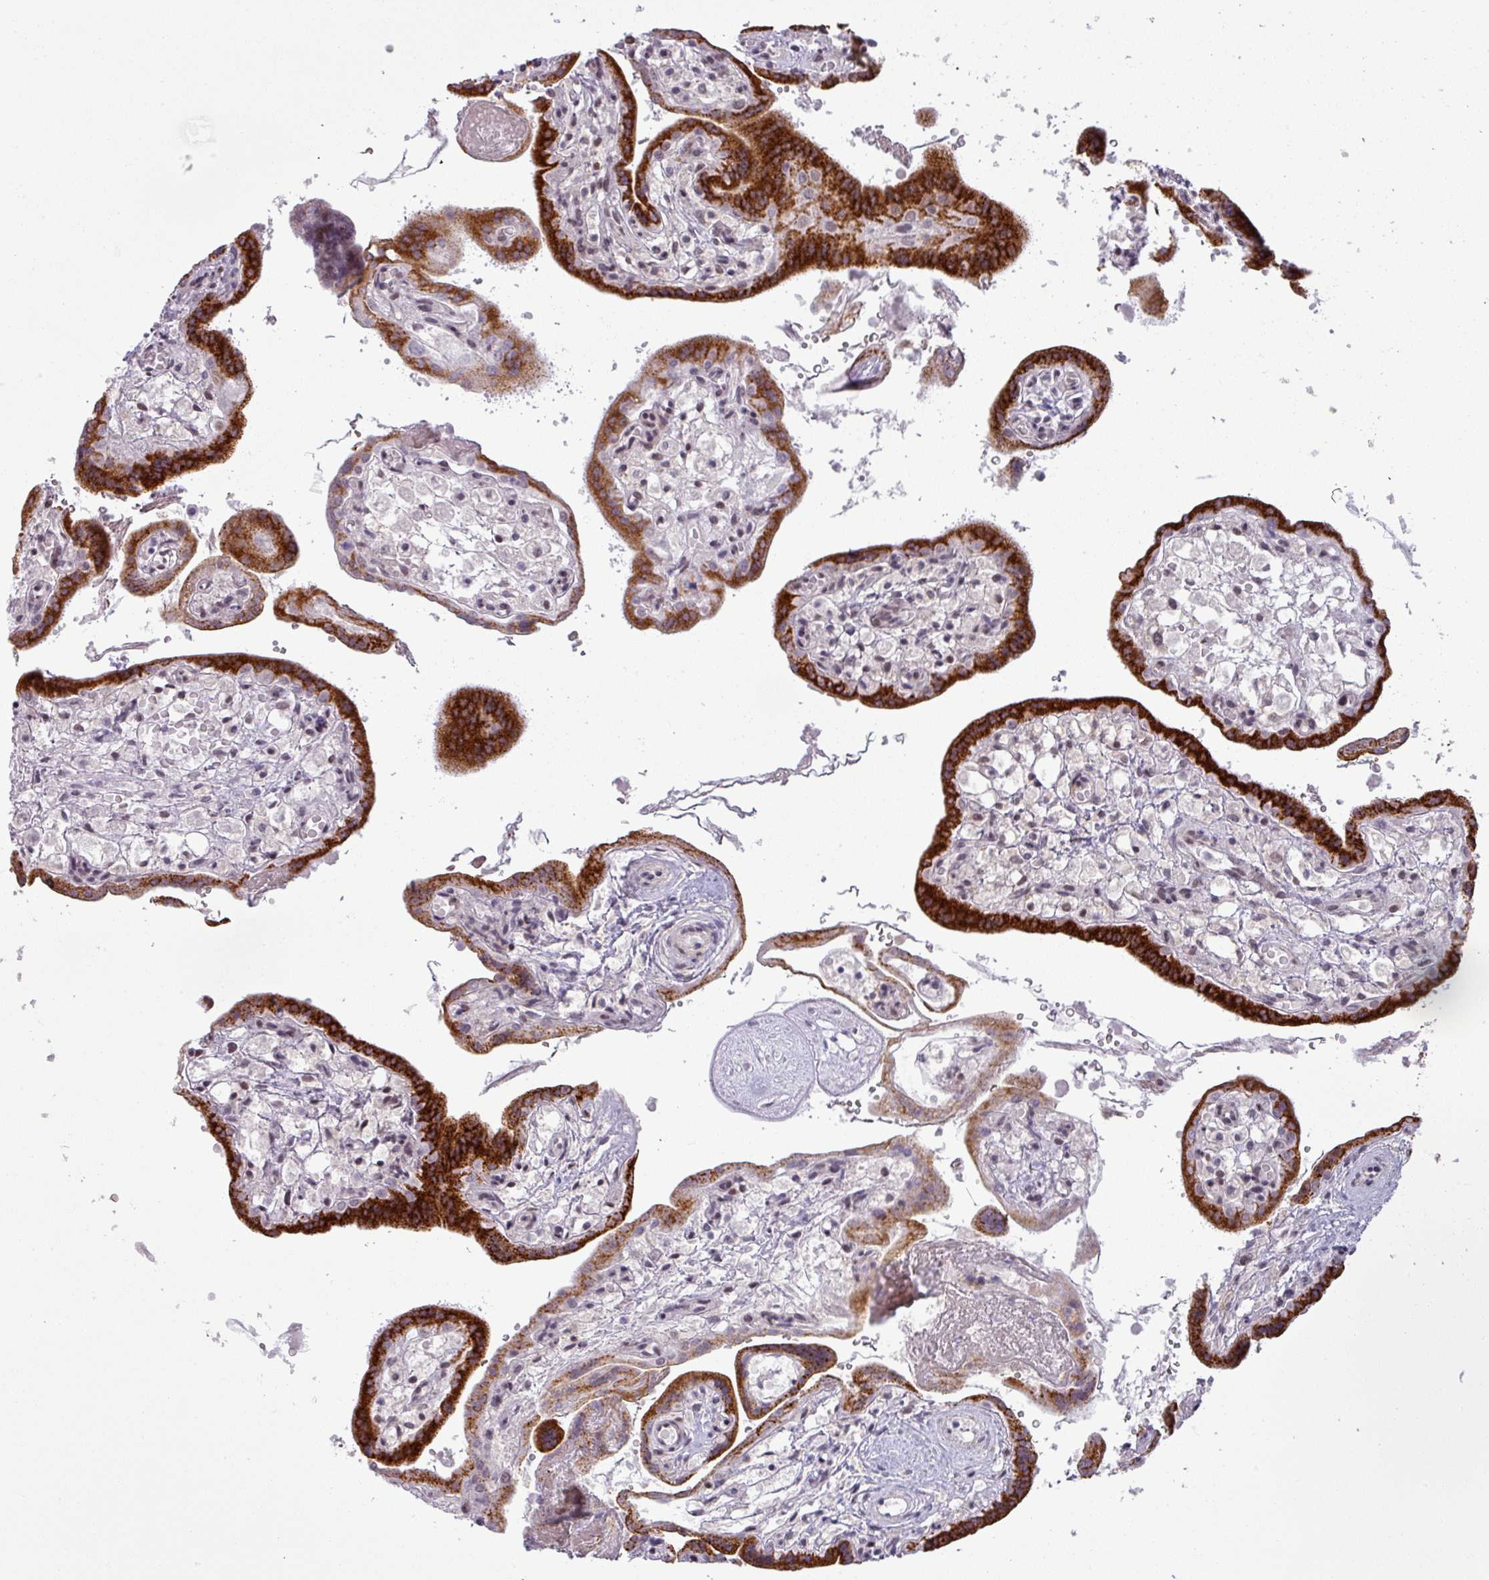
{"staining": {"intensity": "strong", "quantity": "25%-75%", "location": "cytoplasmic/membranous,nuclear"}, "tissue": "placenta", "cell_type": "Trophoblastic cells", "image_type": "normal", "snomed": [{"axis": "morphology", "description": "Normal tissue, NOS"}, {"axis": "topography", "description": "Placenta"}], "caption": "DAB immunohistochemical staining of benign placenta demonstrates strong cytoplasmic/membranous,nuclear protein staining in about 25%-75% of trophoblastic cells.", "gene": "PTPN20", "patient": {"sex": "female", "age": 37}}